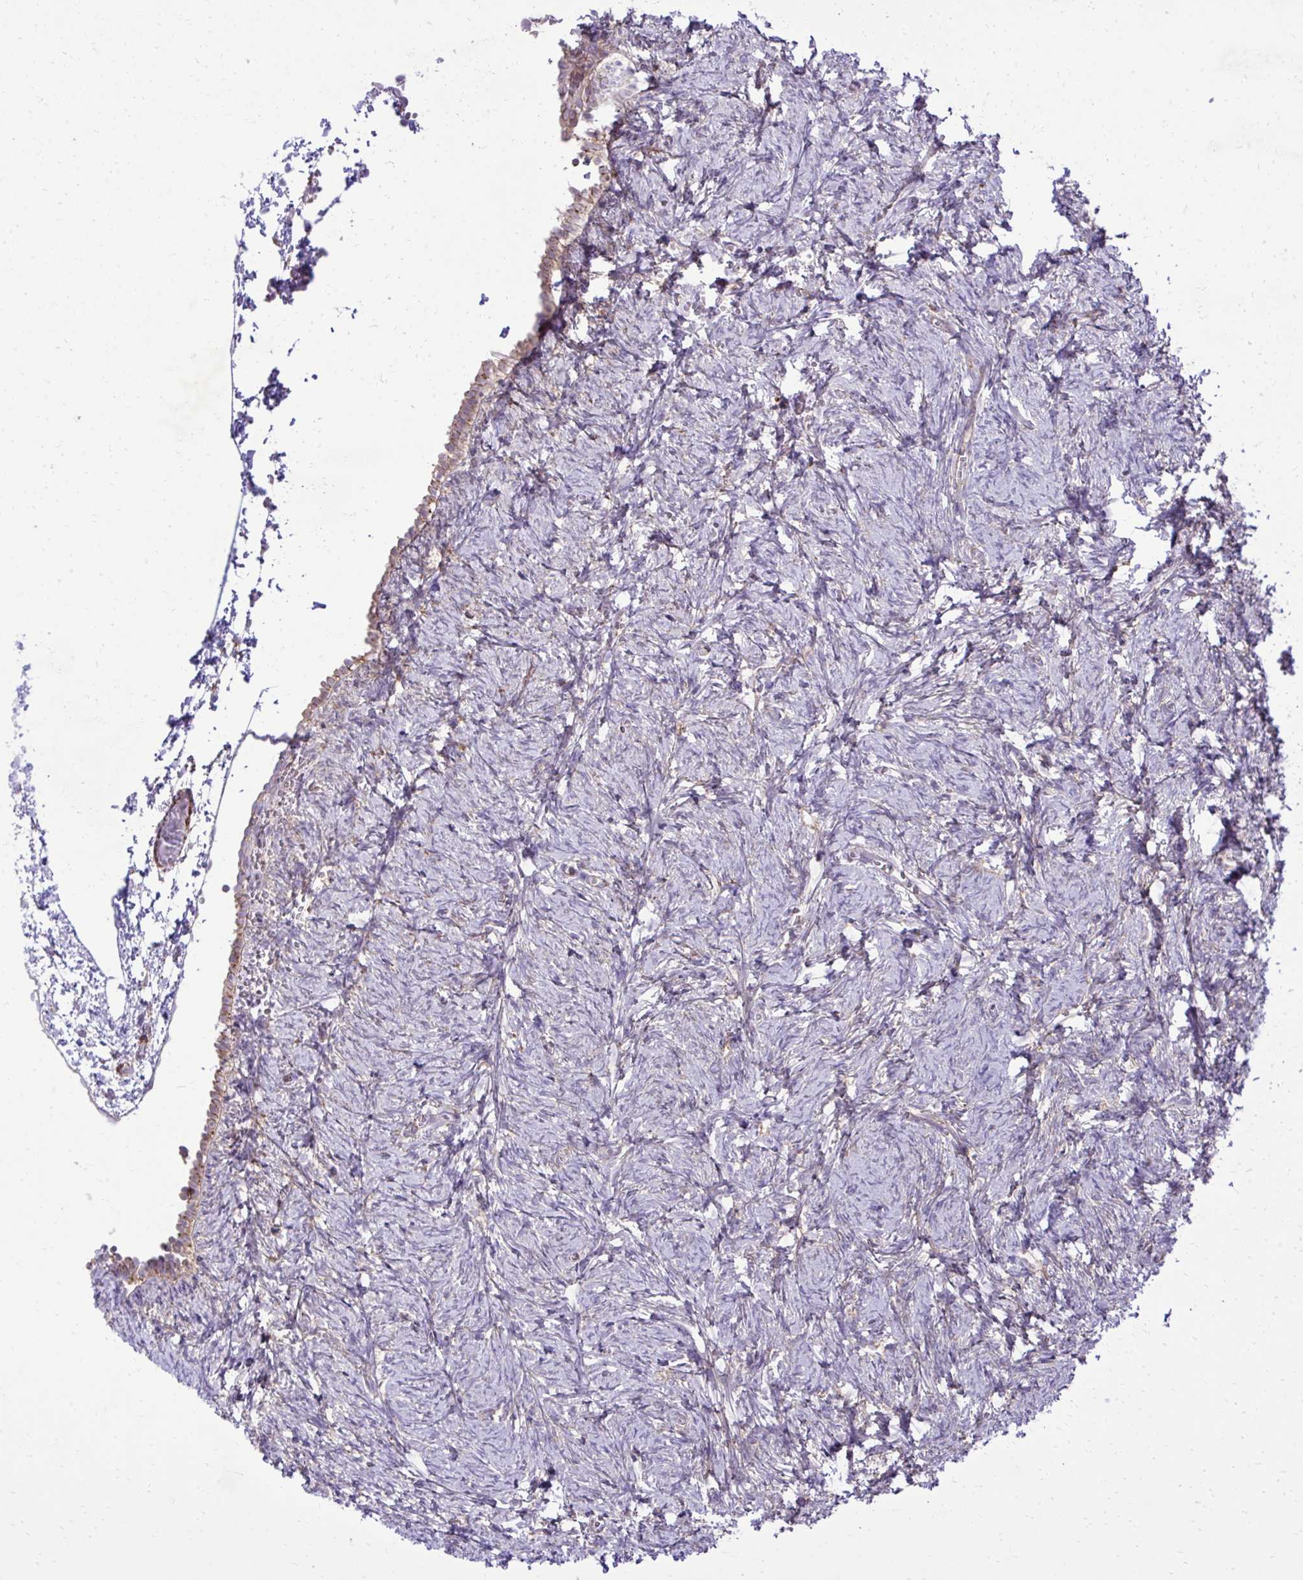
{"staining": {"intensity": "negative", "quantity": "none", "location": "none"}, "tissue": "ovary", "cell_type": "Follicle cells", "image_type": "normal", "snomed": [{"axis": "morphology", "description": "Normal tissue, NOS"}, {"axis": "topography", "description": "Ovary"}], "caption": "This micrograph is of normal ovary stained with immunohistochemistry to label a protein in brown with the nuclei are counter-stained blue. There is no positivity in follicle cells.", "gene": "PITPNM3", "patient": {"sex": "female", "age": 41}}